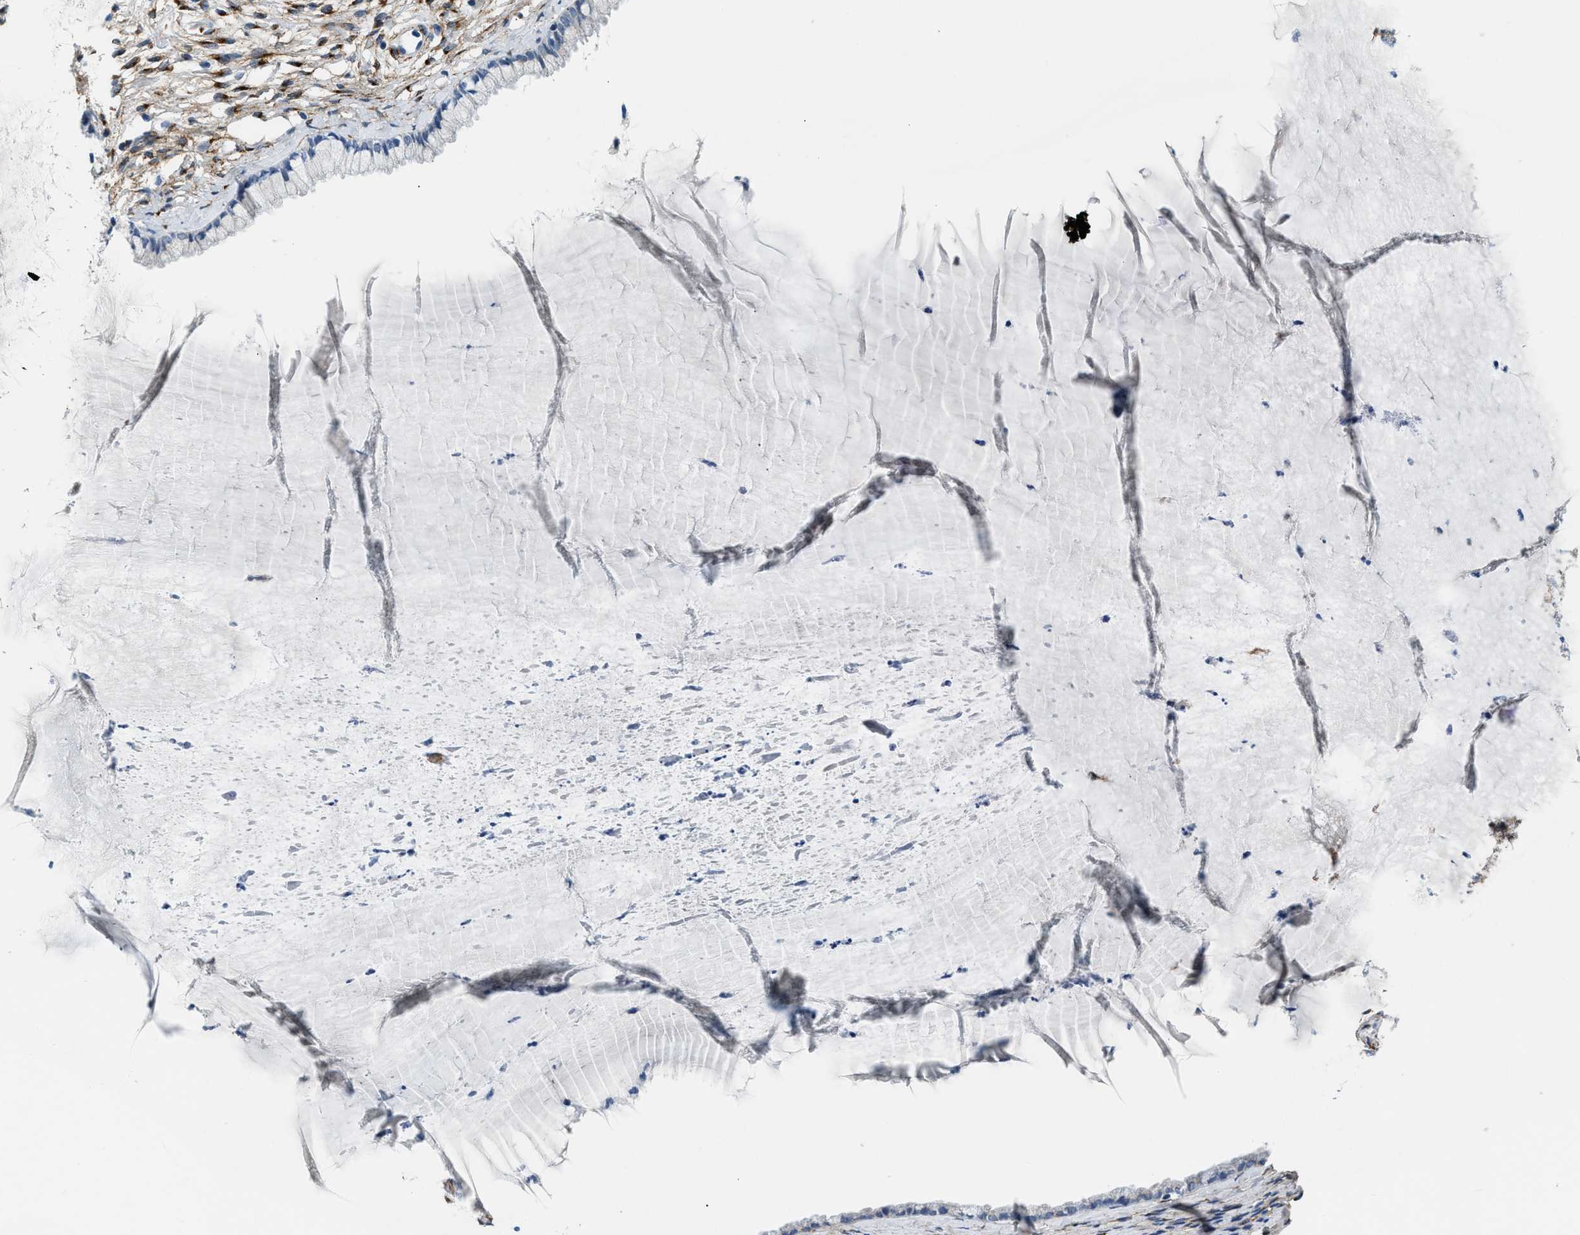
{"staining": {"intensity": "negative", "quantity": "none", "location": "none"}, "tissue": "cervix", "cell_type": "Glandular cells", "image_type": "normal", "snomed": [{"axis": "morphology", "description": "Normal tissue, NOS"}, {"axis": "topography", "description": "Cervix"}], "caption": "There is no significant expression in glandular cells of cervix. (DAB immunohistochemistry (IHC) with hematoxylin counter stain).", "gene": "LRP1", "patient": {"sex": "female", "age": 77}}